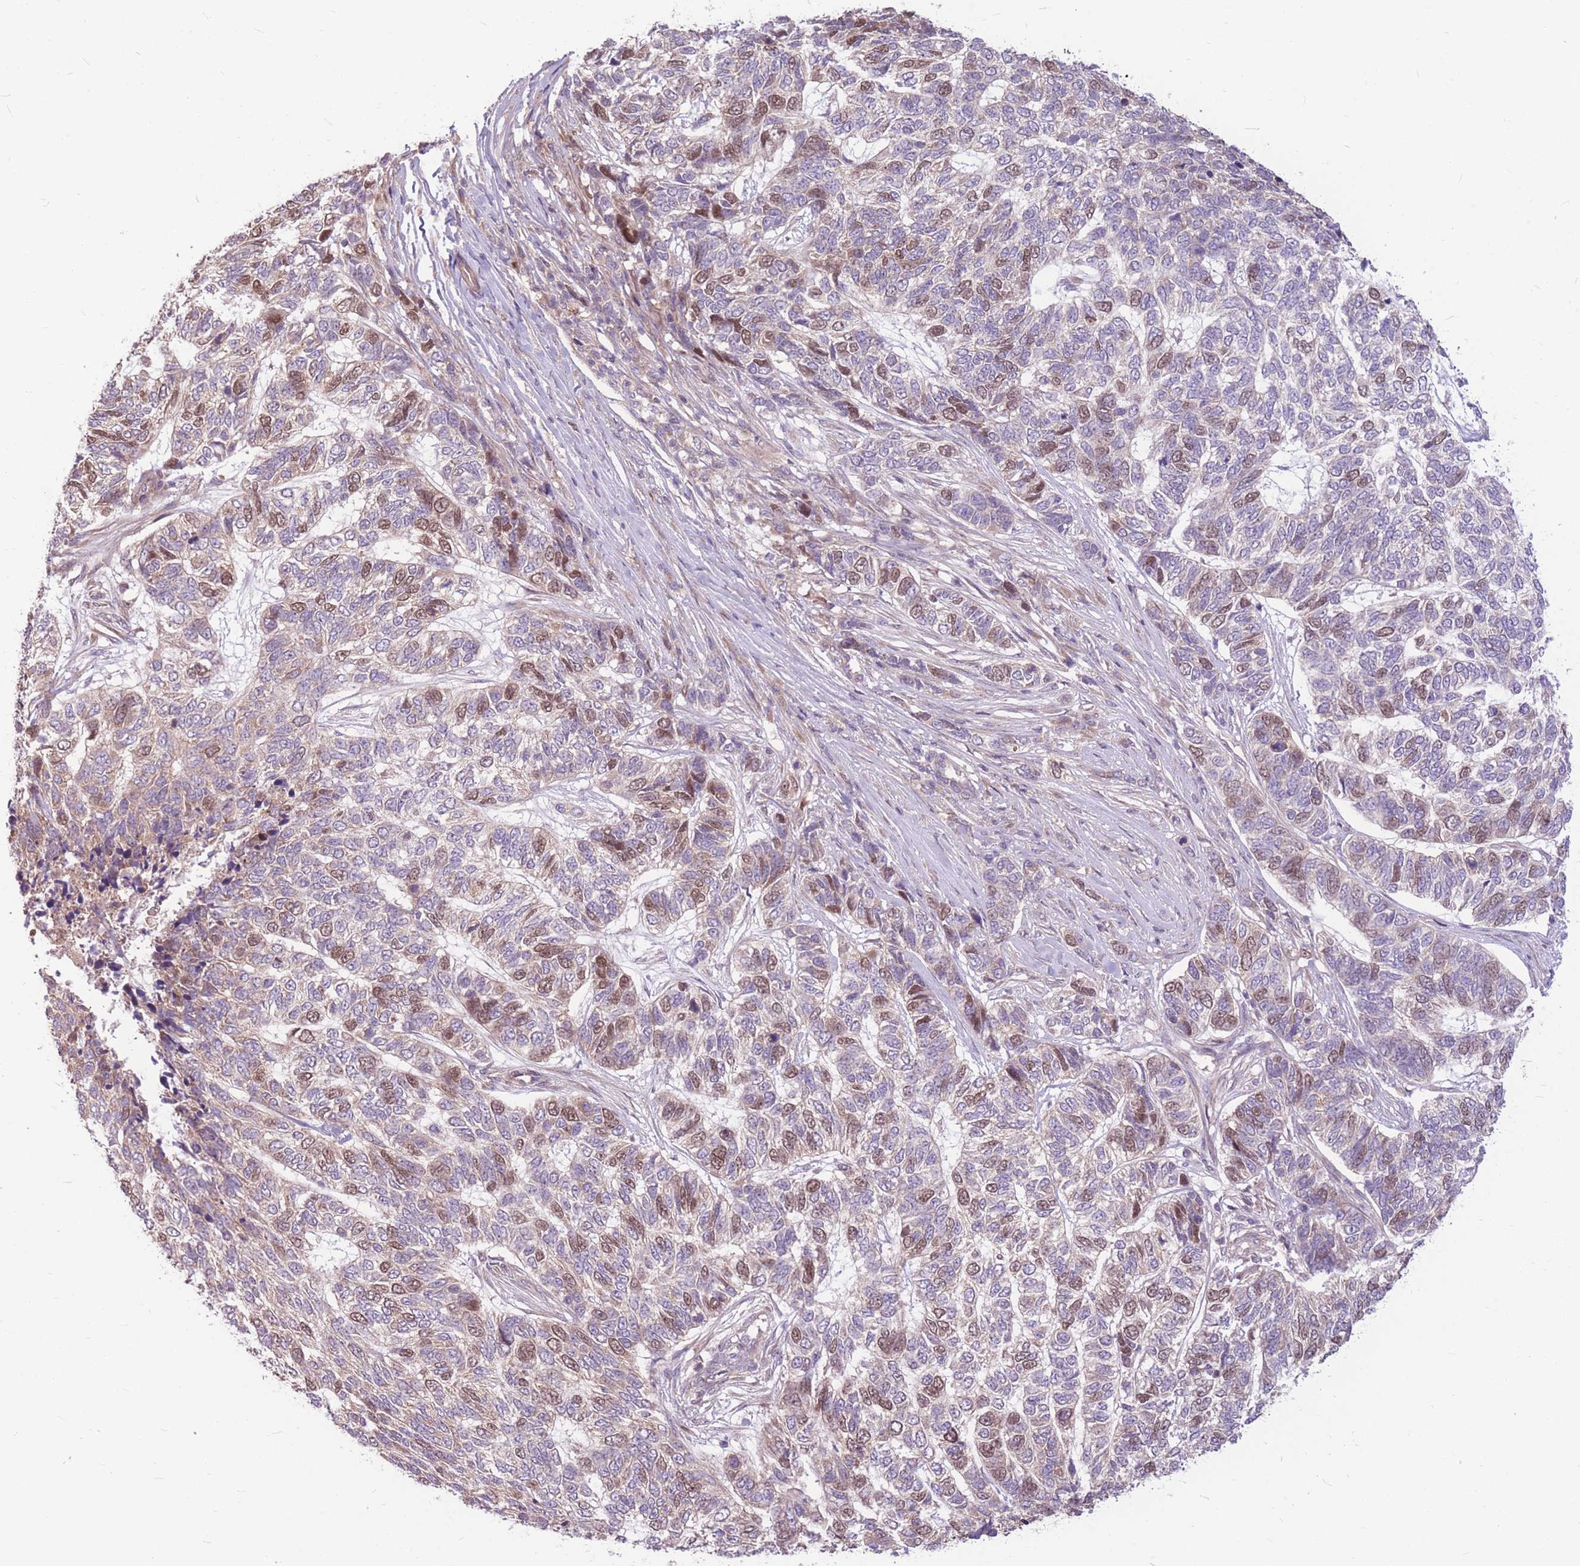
{"staining": {"intensity": "moderate", "quantity": "<25%", "location": "nuclear"}, "tissue": "skin cancer", "cell_type": "Tumor cells", "image_type": "cancer", "snomed": [{"axis": "morphology", "description": "Basal cell carcinoma"}, {"axis": "topography", "description": "Skin"}], "caption": "The histopathology image reveals staining of skin basal cell carcinoma, revealing moderate nuclear protein staining (brown color) within tumor cells.", "gene": "GMNN", "patient": {"sex": "female", "age": 65}}